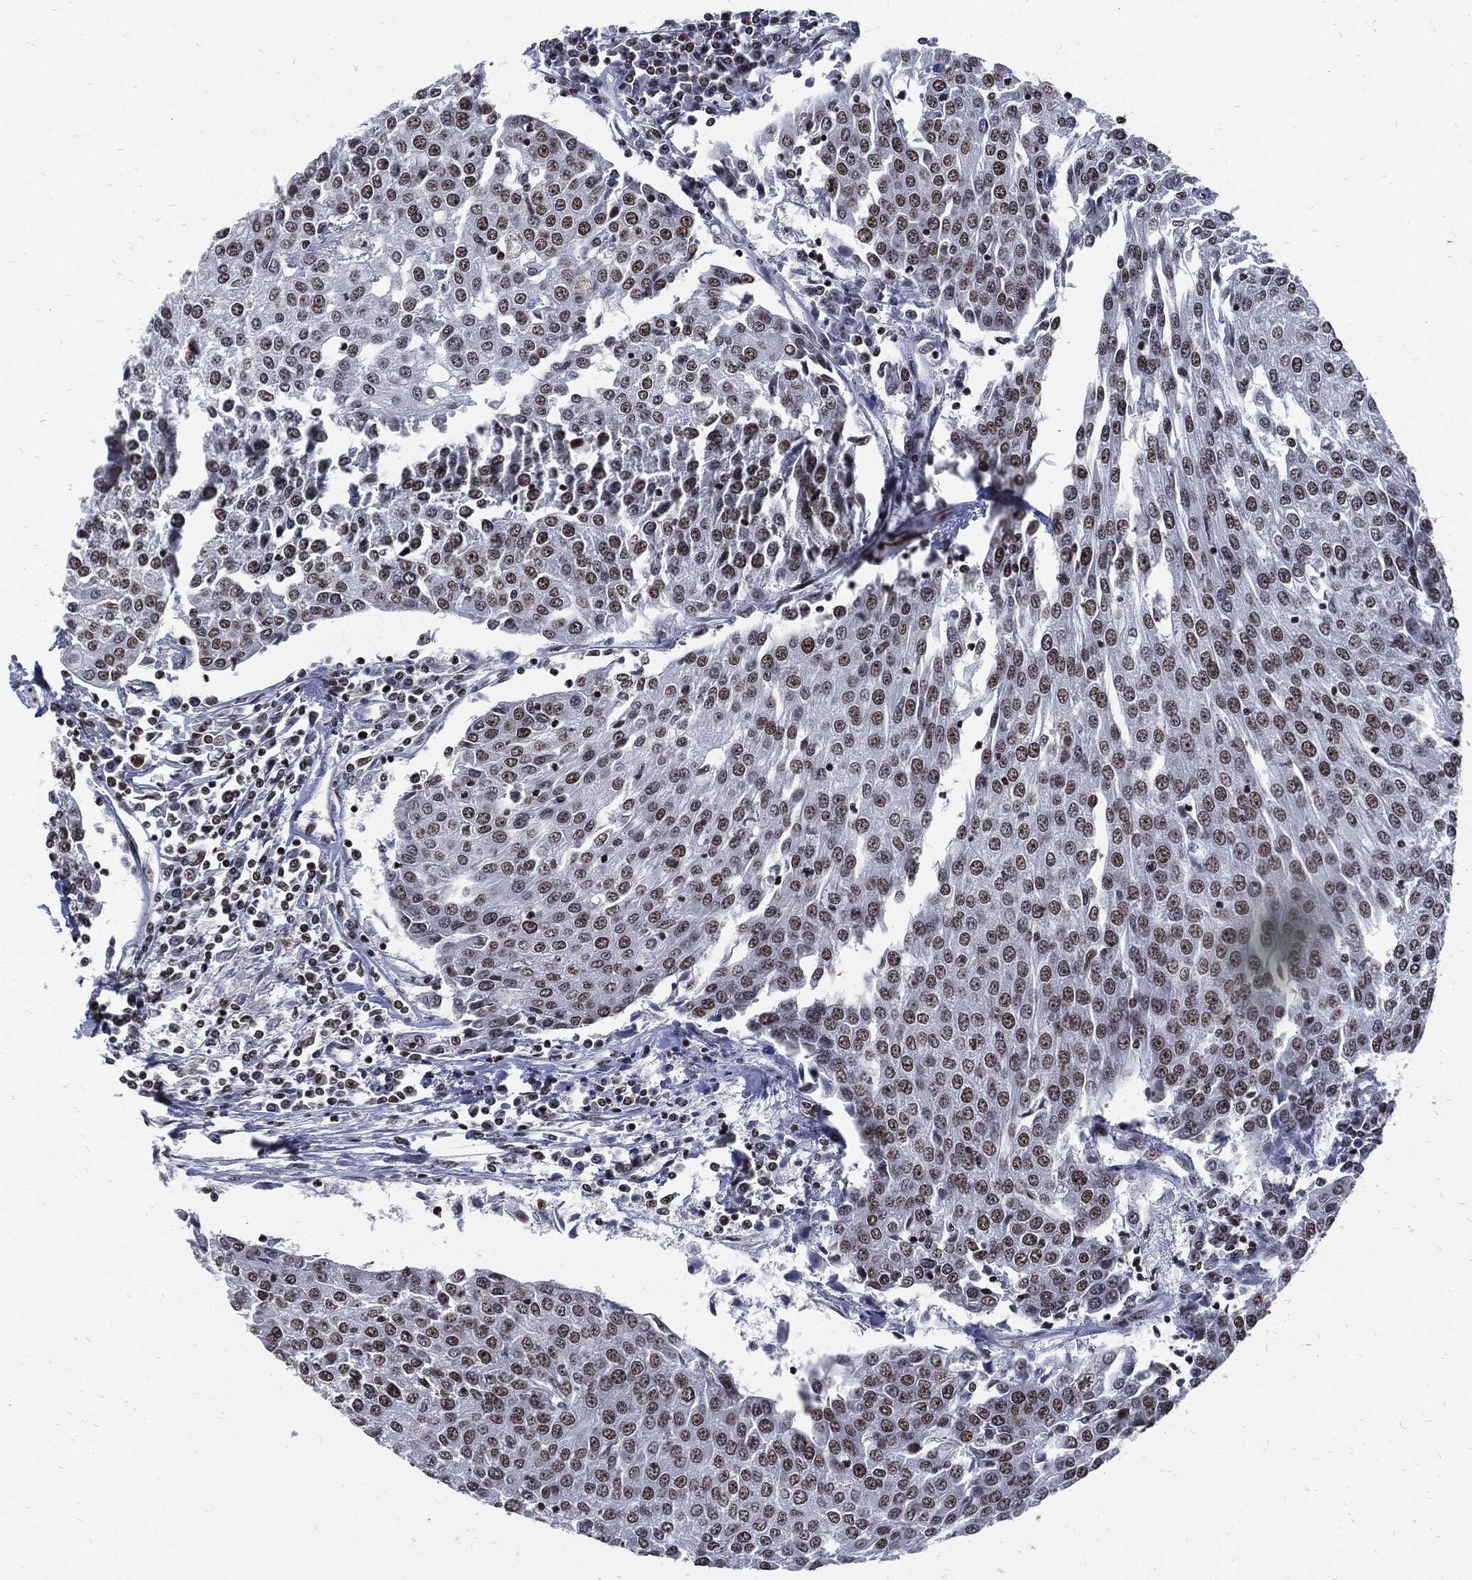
{"staining": {"intensity": "moderate", "quantity": ">75%", "location": "nuclear"}, "tissue": "urothelial cancer", "cell_type": "Tumor cells", "image_type": "cancer", "snomed": [{"axis": "morphology", "description": "Urothelial carcinoma, High grade"}, {"axis": "topography", "description": "Urinary bladder"}], "caption": "Immunohistochemistry (IHC) of urothelial carcinoma (high-grade) demonstrates medium levels of moderate nuclear staining in approximately >75% of tumor cells. The protein is stained brown, and the nuclei are stained in blue (DAB IHC with brightfield microscopy, high magnification).", "gene": "TERF2", "patient": {"sex": "female", "age": 85}}